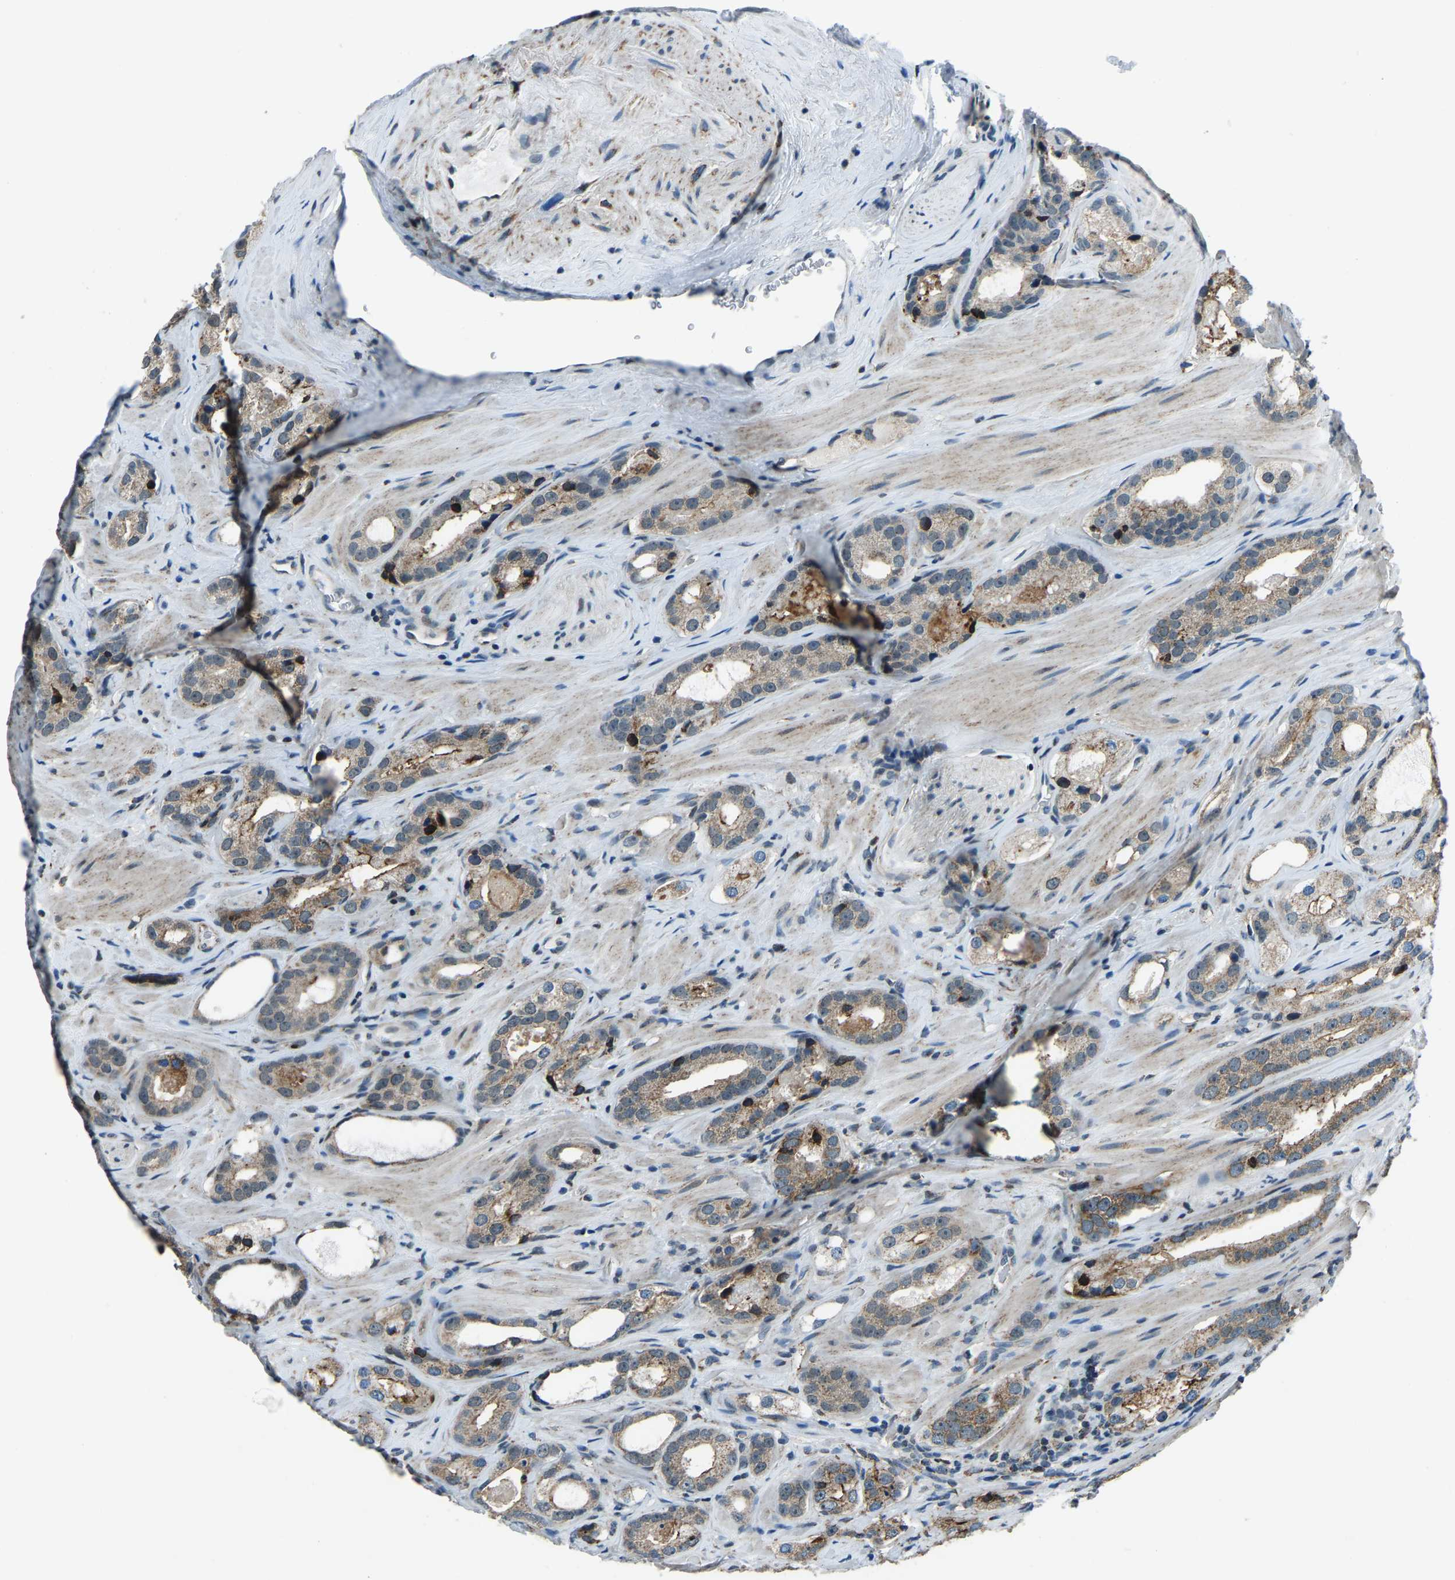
{"staining": {"intensity": "moderate", "quantity": ">75%", "location": "cytoplasmic/membranous"}, "tissue": "prostate cancer", "cell_type": "Tumor cells", "image_type": "cancer", "snomed": [{"axis": "morphology", "description": "Adenocarcinoma, High grade"}, {"axis": "topography", "description": "Prostate"}], "caption": "An immunohistochemistry image of neoplastic tissue is shown. Protein staining in brown labels moderate cytoplasmic/membranous positivity in high-grade adenocarcinoma (prostate) within tumor cells.", "gene": "RBM33", "patient": {"sex": "male", "age": 63}}